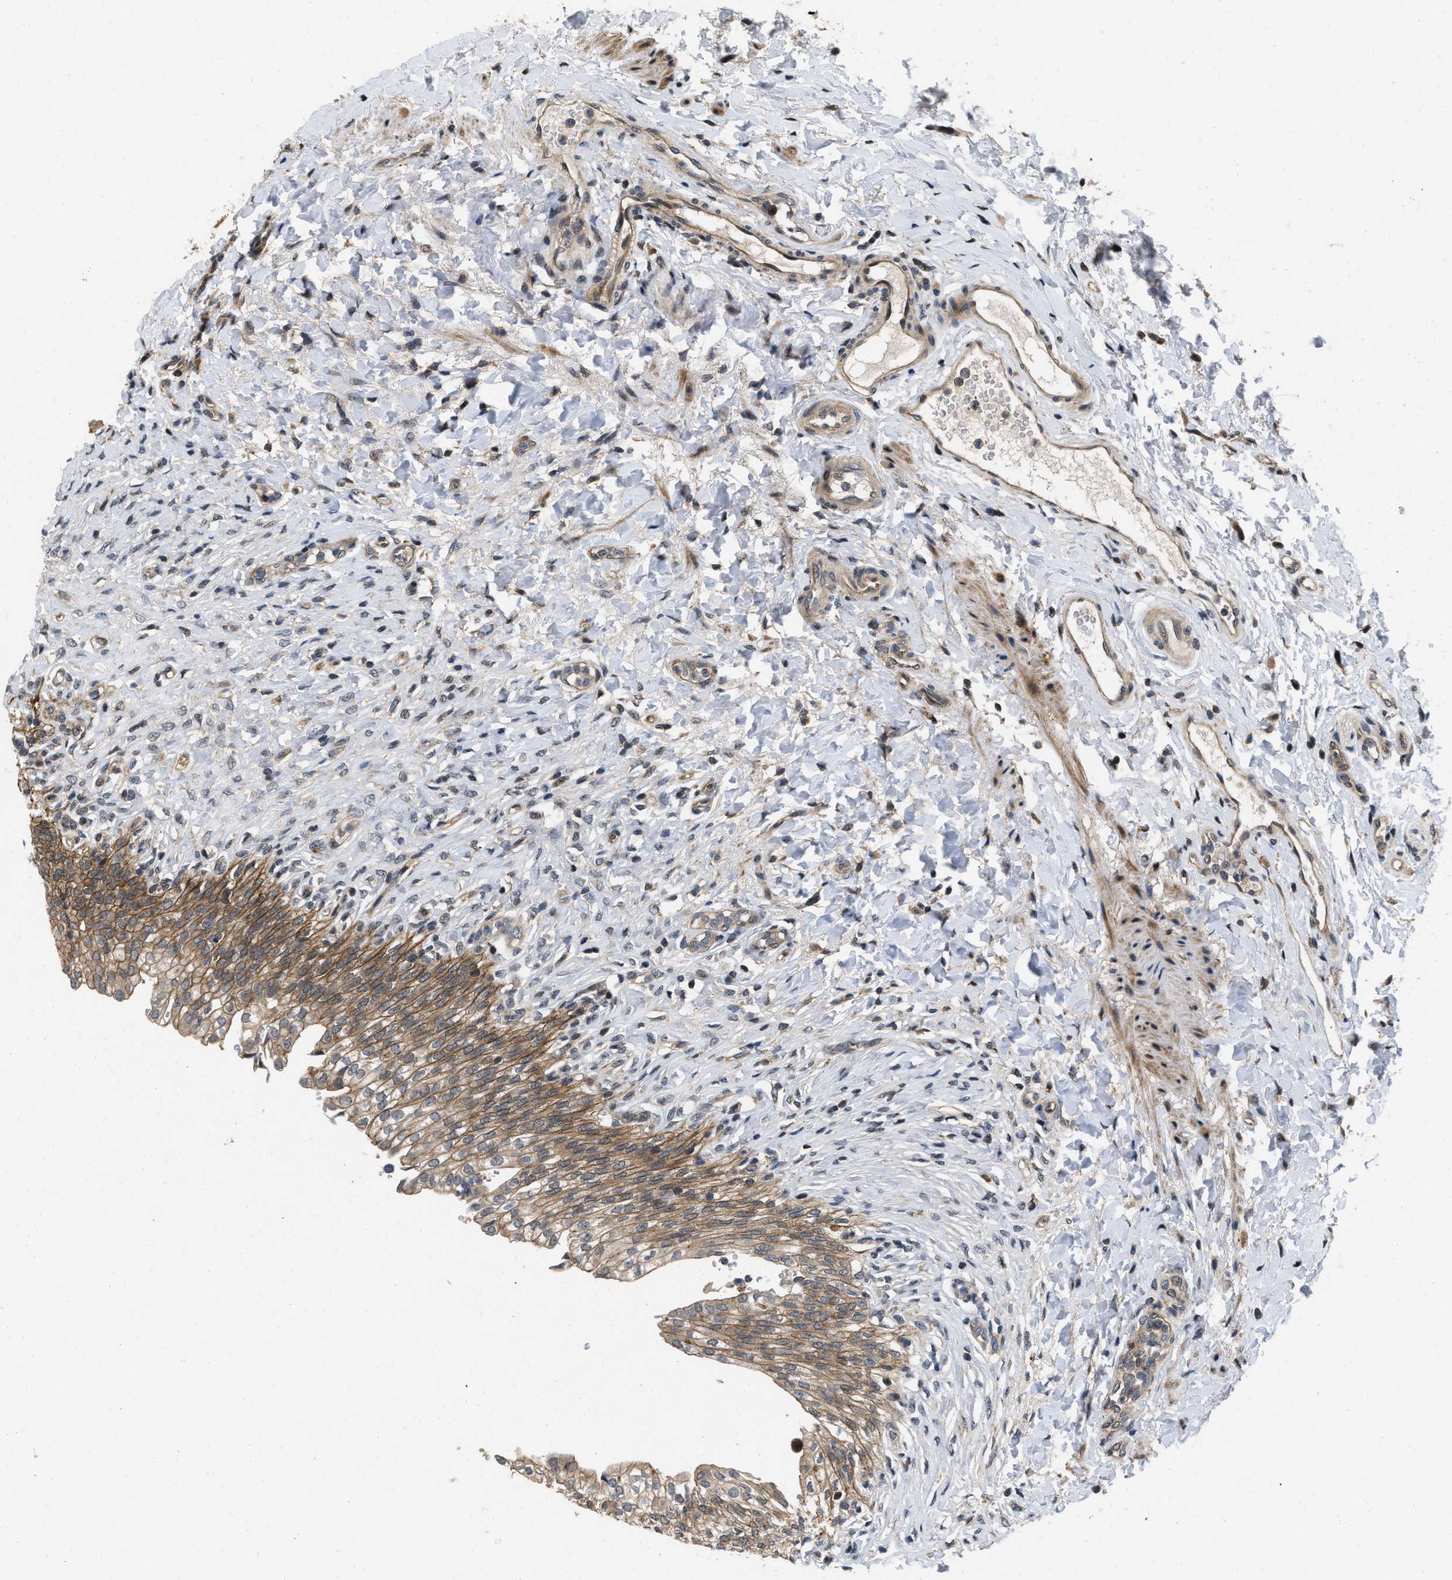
{"staining": {"intensity": "moderate", "quantity": ">75%", "location": "cytoplasmic/membranous"}, "tissue": "urinary bladder", "cell_type": "Urothelial cells", "image_type": "normal", "snomed": [{"axis": "morphology", "description": "Urothelial carcinoma, High grade"}, {"axis": "topography", "description": "Urinary bladder"}], "caption": "Protein analysis of normal urinary bladder displays moderate cytoplasmic/membranous staining in about >75% of urothelial cells.", "gene": "PRDM14", "patient": {"sex": "male", "age": 46}}